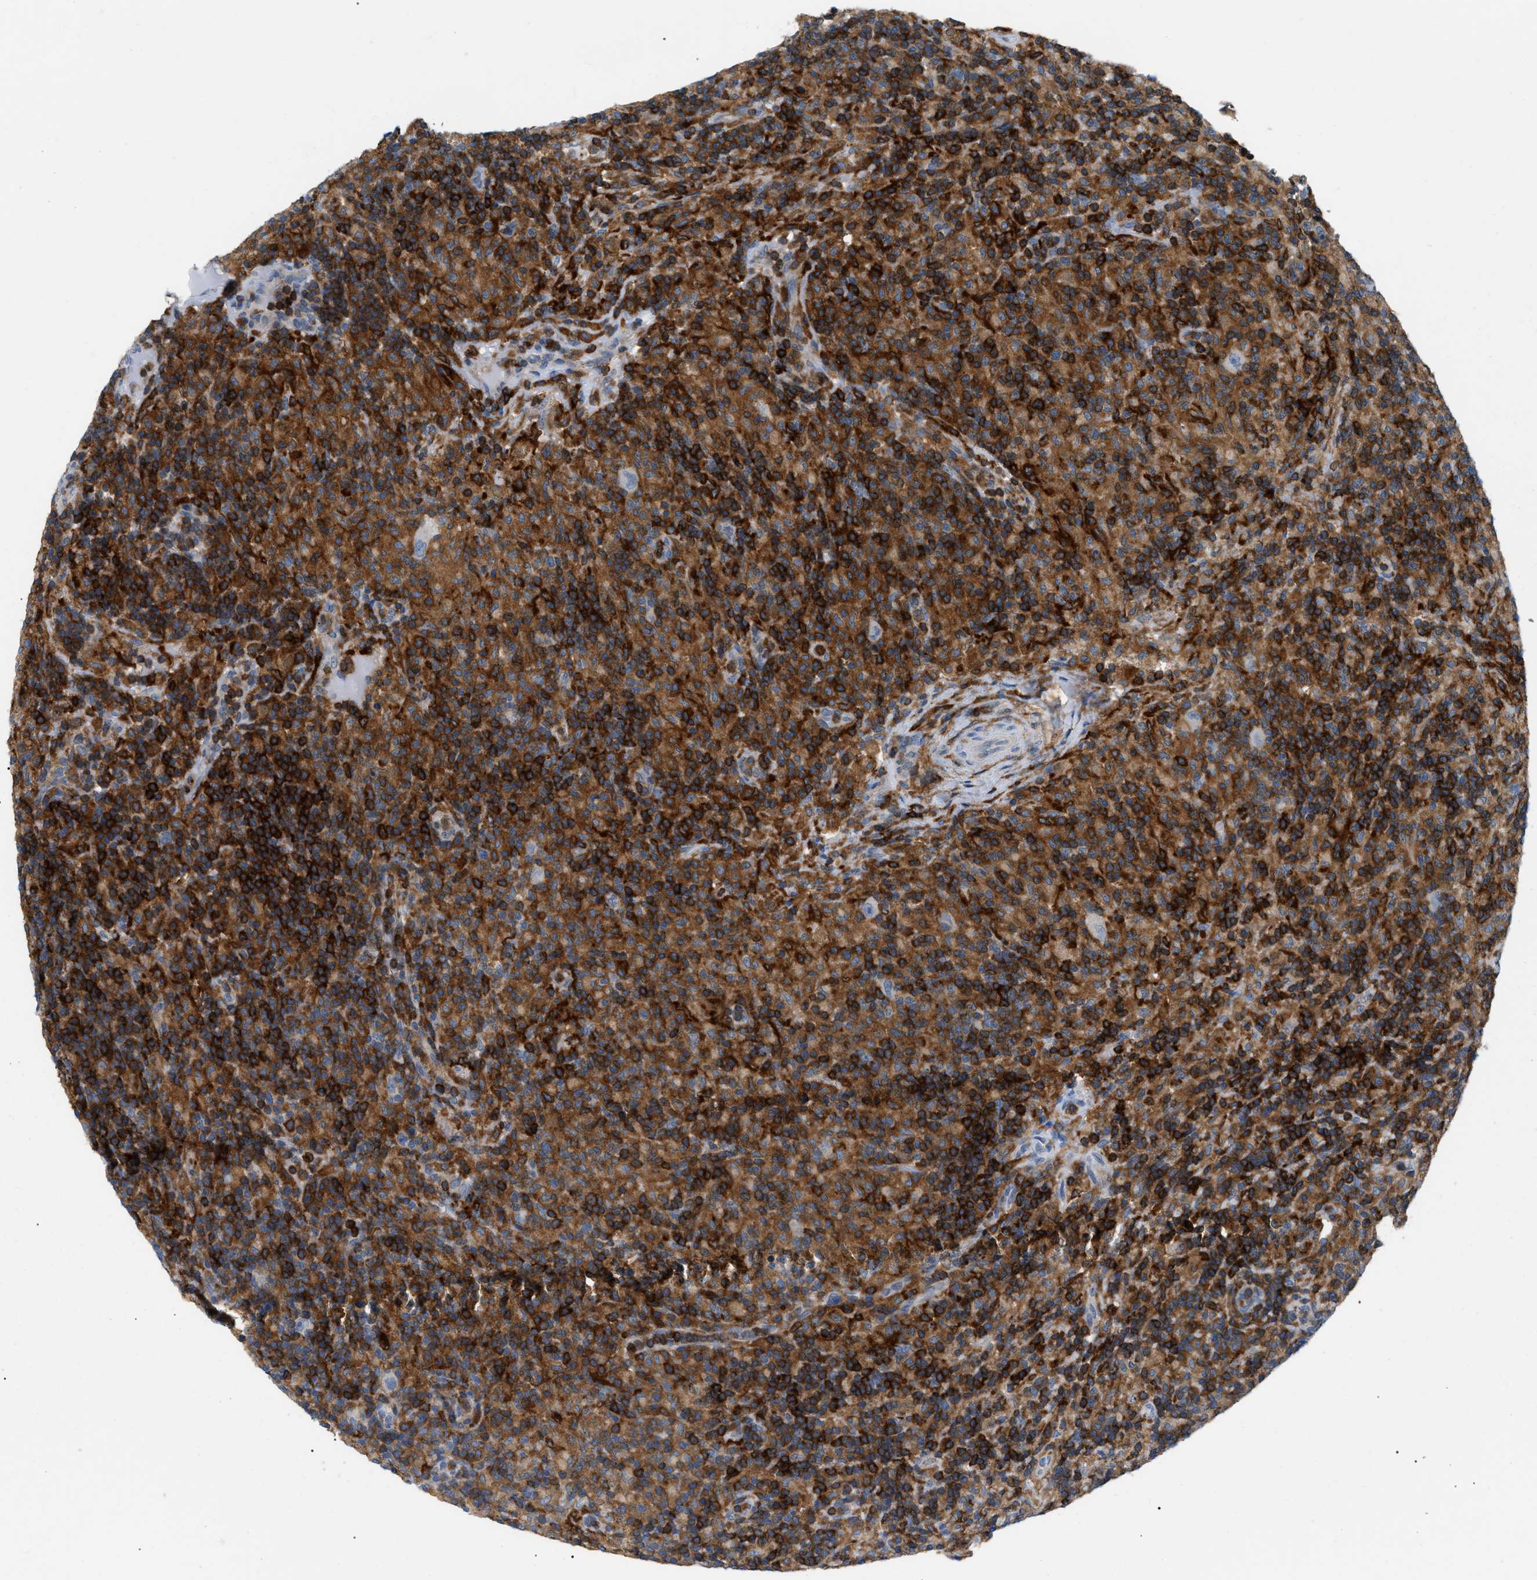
{"staining": {"intensity": "negative", "quantity": "none", "location": "none"}, "tissue": "lymphoma", "cell_type": "Tumor cells", "image_type": "cancer", "snomed": [{"axis": "morphology", "description": "Hodgkin's disease, NOS"}, {"axis": "topography", "description": "Lymph node"}], "caption": "Hodgkin's disease was stained to show a protein in brown. There is no significant staining in tumor cells. (DAB immunohistochemistry (IHC) visualized using brightfield microscopy, high magnification).", "gene": "INPP5D", "patient": {"sex": "male", "age": 70}}